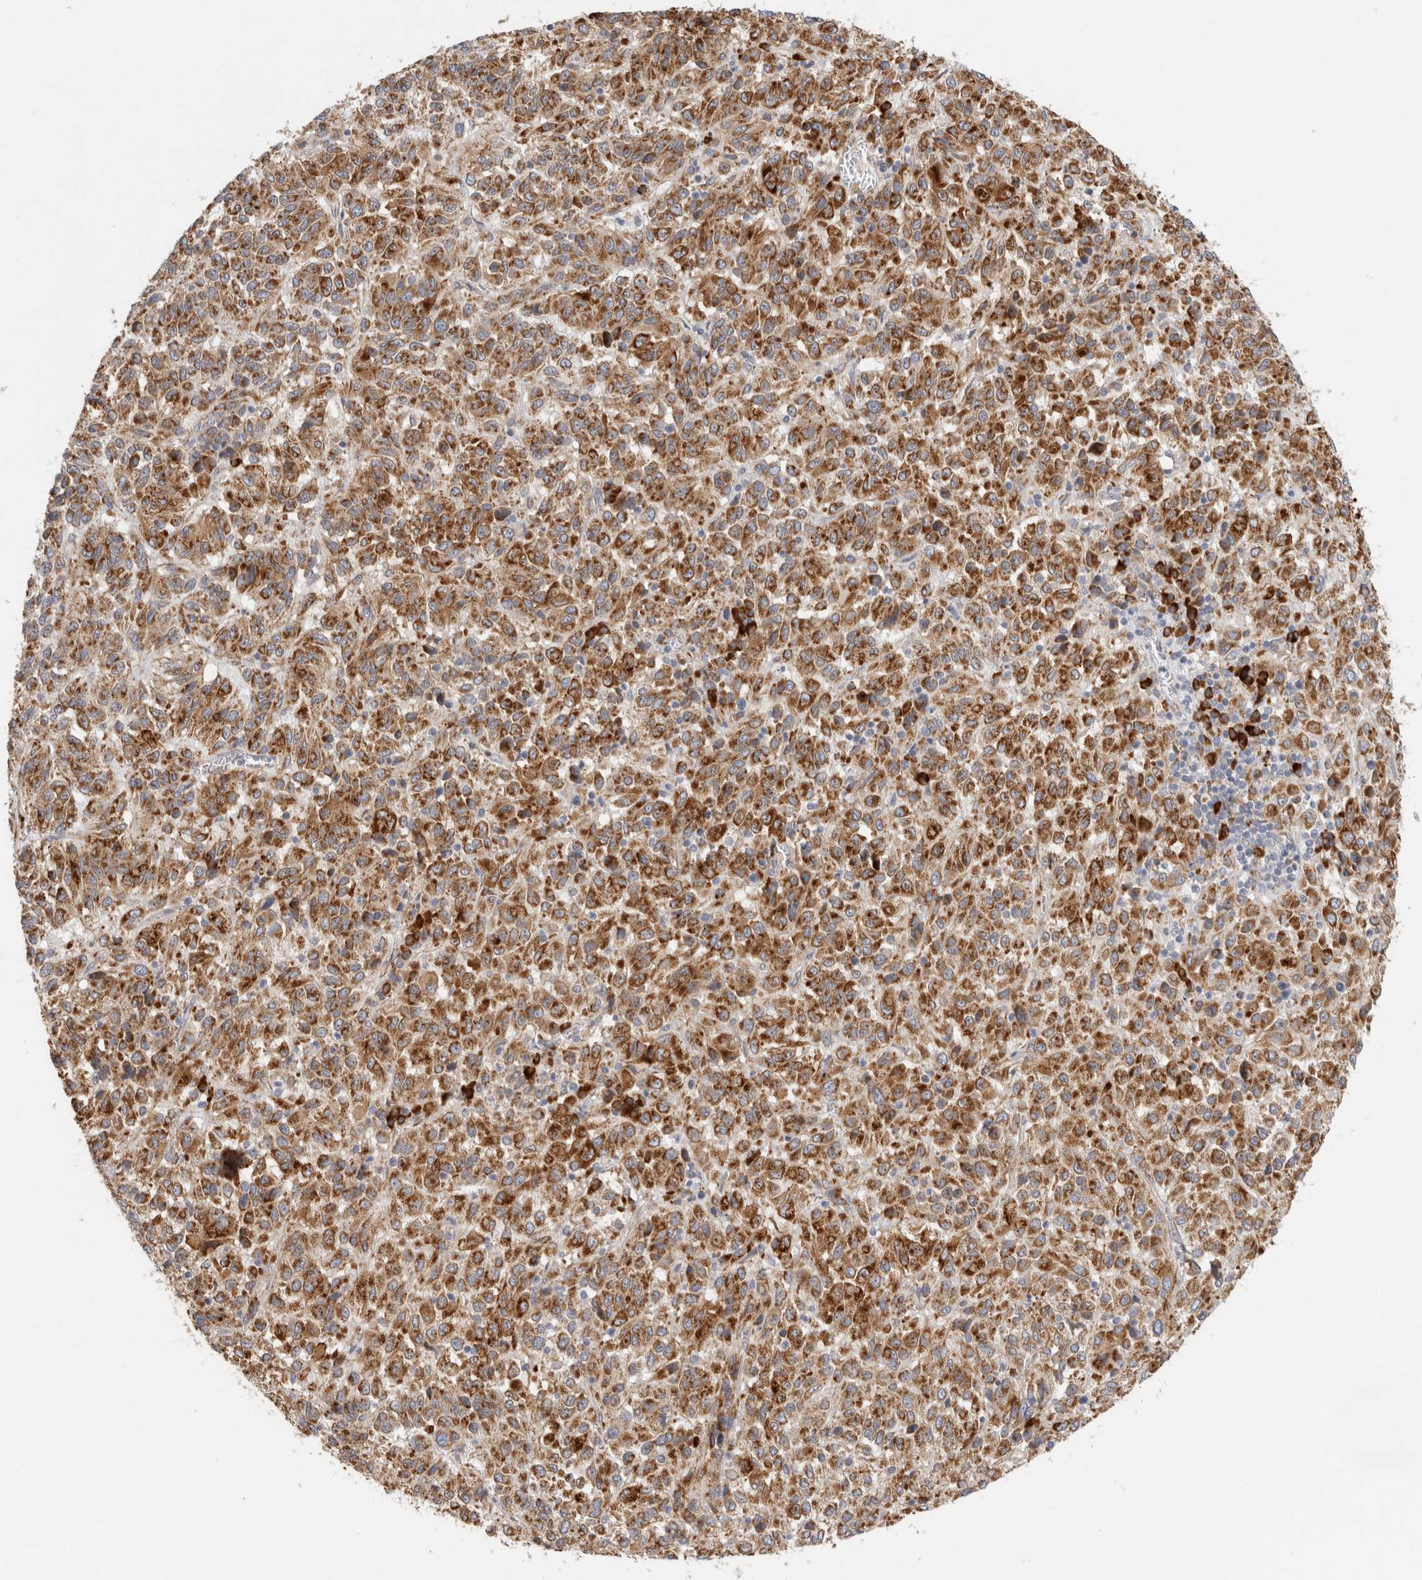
{"staining": {"intensity": "strong", "quantity": ">75%", "location": "cytoplasmic/membranous"}, "tissue": "melanoma", "cell_type": "Tumor cells", "image_type": "cancer", "snomed": [{"axis": "morphology", "description": "Malignant melanoma, Metastatic site"}, {"axis": "topography", "description": "Lung"}], "caption": "DAB immunohistochemical staining of melanoma demonstrates strong cytoplasmic/membranous protein staining in about >75% of tumor cells.", "gene": "RPN2", "patient": {"sex": "male", "age": 64}}